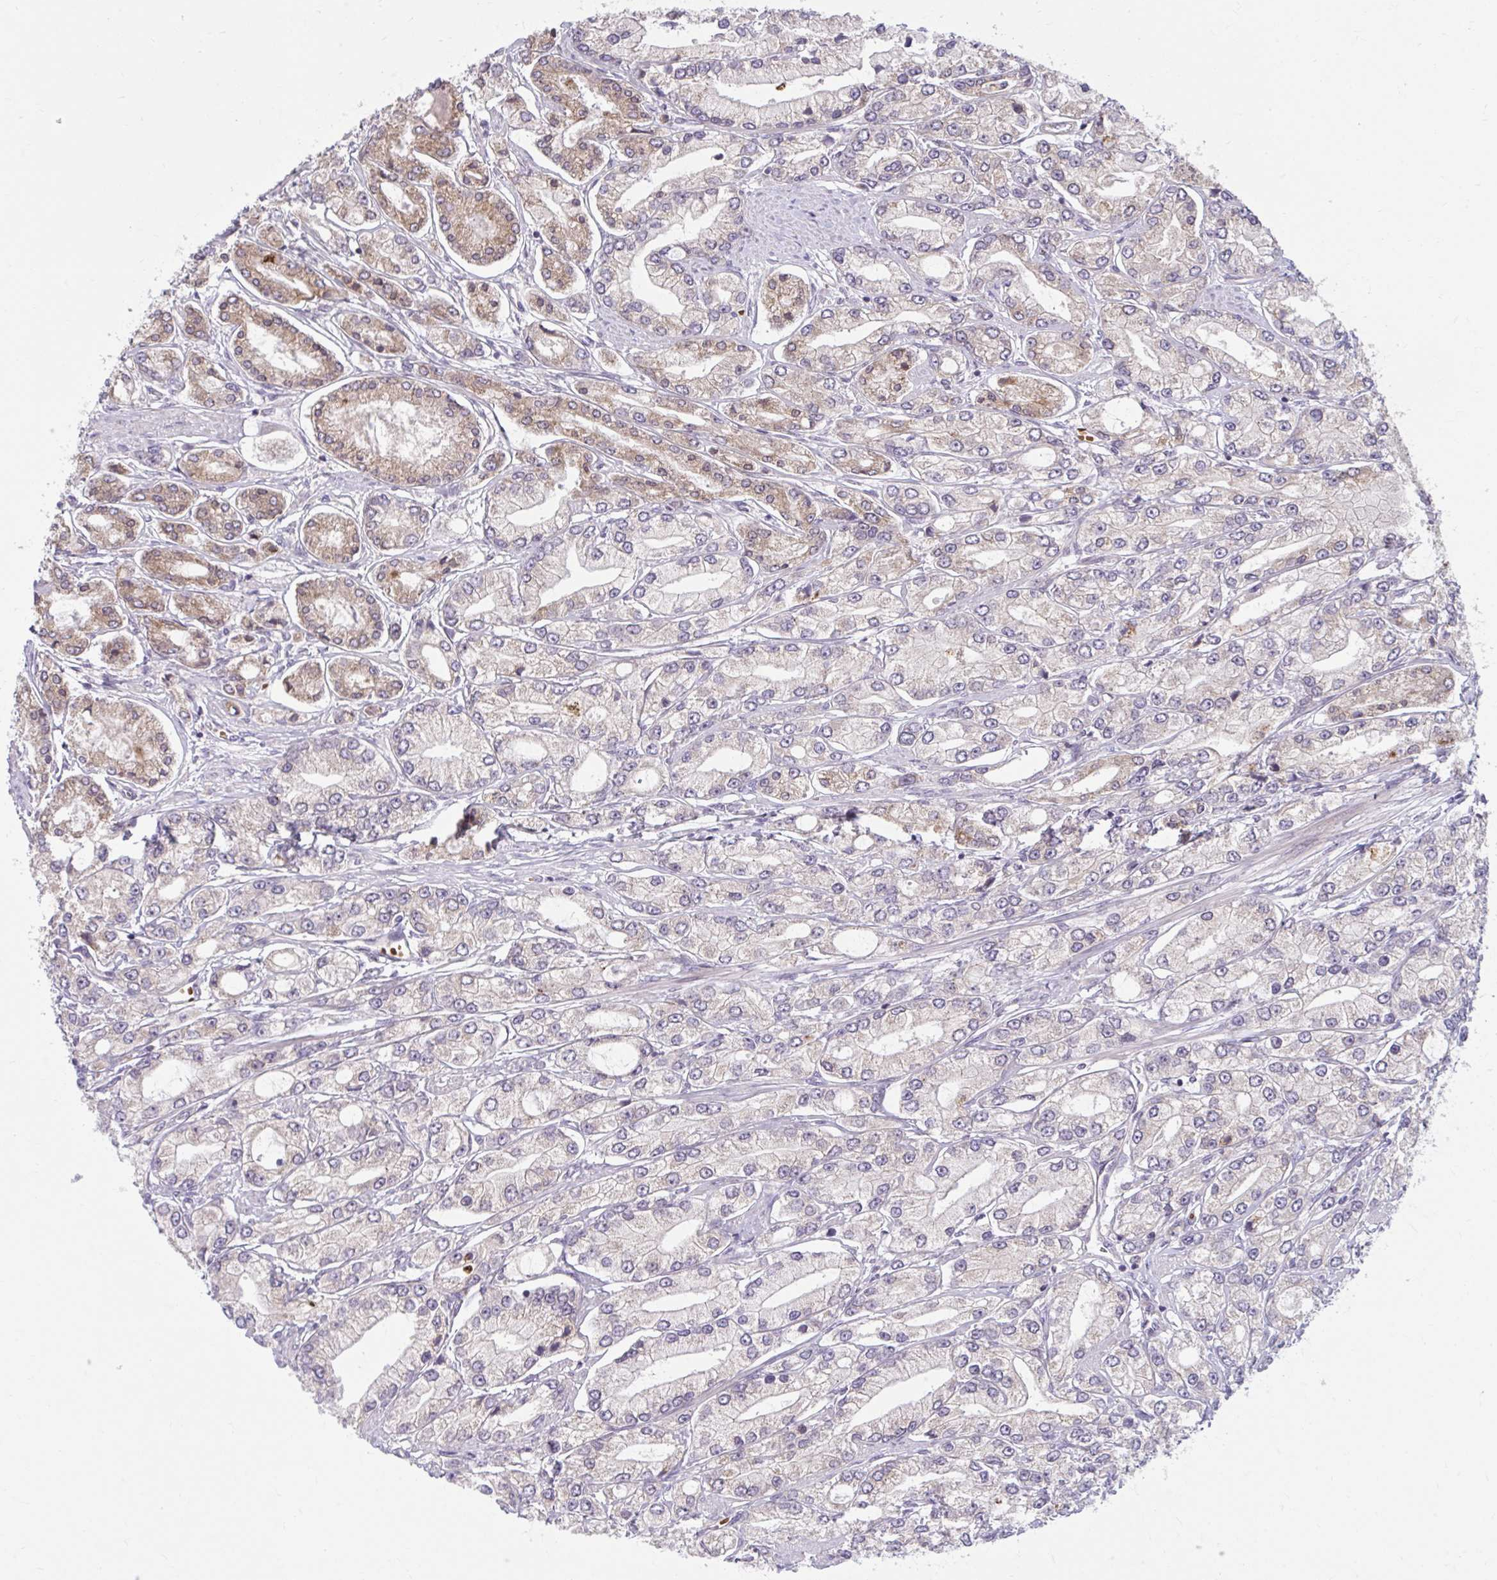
{"staining": {"intensity": "moderate", "quantity": "25%-75%", "location": "cytoplasmic/membranous"}, "tissue": "prostate cancer", "cell_type": "Tumor cells", "image_type": "cancer", "snomed": [{"axis": "morphology", "description": "Adenocarcinoma, High grade"}, {"axis": "topography", "description": "Prostate"}], "caption": "Human prostate cancer stained for a protein (brown) shows moderate cytoplasmic/membranous positive expression in approximately 25%-75% of tumor cells.", "gene": "SNF8", "patient": {"sex": "male", "age": 66}}